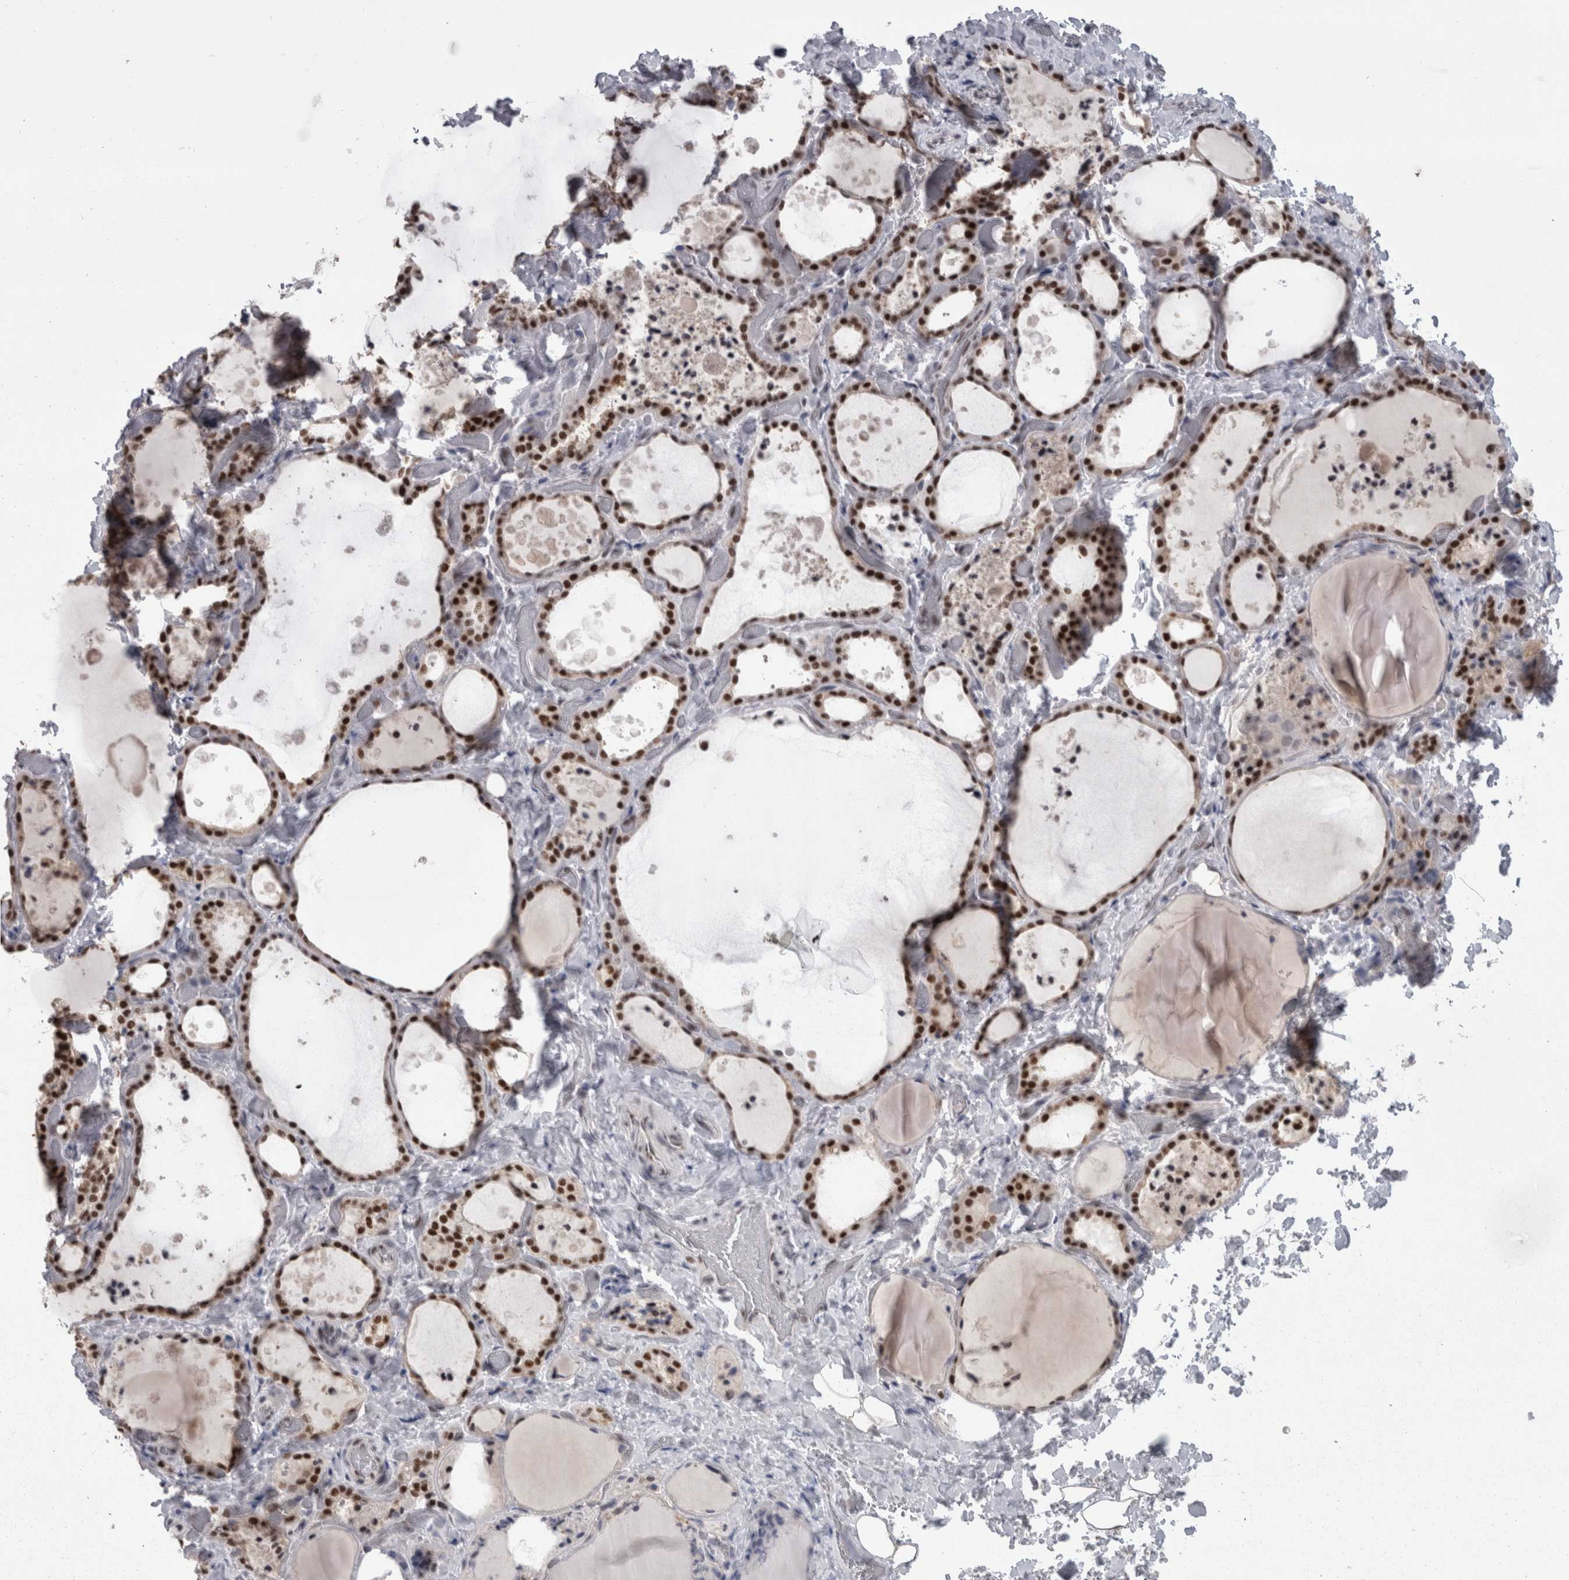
{"staining": {"intensity": "strong", "quantity": ">75%", "location": "nuclear"}, "tissue": "thyroid gland", "cell_type": "Glandular cells", "image_type": "normal", "snomed": [{"axis": "morphology", "description": "Normal tissue, NOS"}, {"axis": "topography", "description": "Thyroid gland"}], "caption": "Immunohistochemical staining of benign human thyroid gland demonstrates high levels of strong nuclear expression in about >75% of glandular cells. (Brightfield microscopy of DAB IHC at high magnification).", "gene": "C1orf54", "patient": {"sex": "female", "age": 44}}